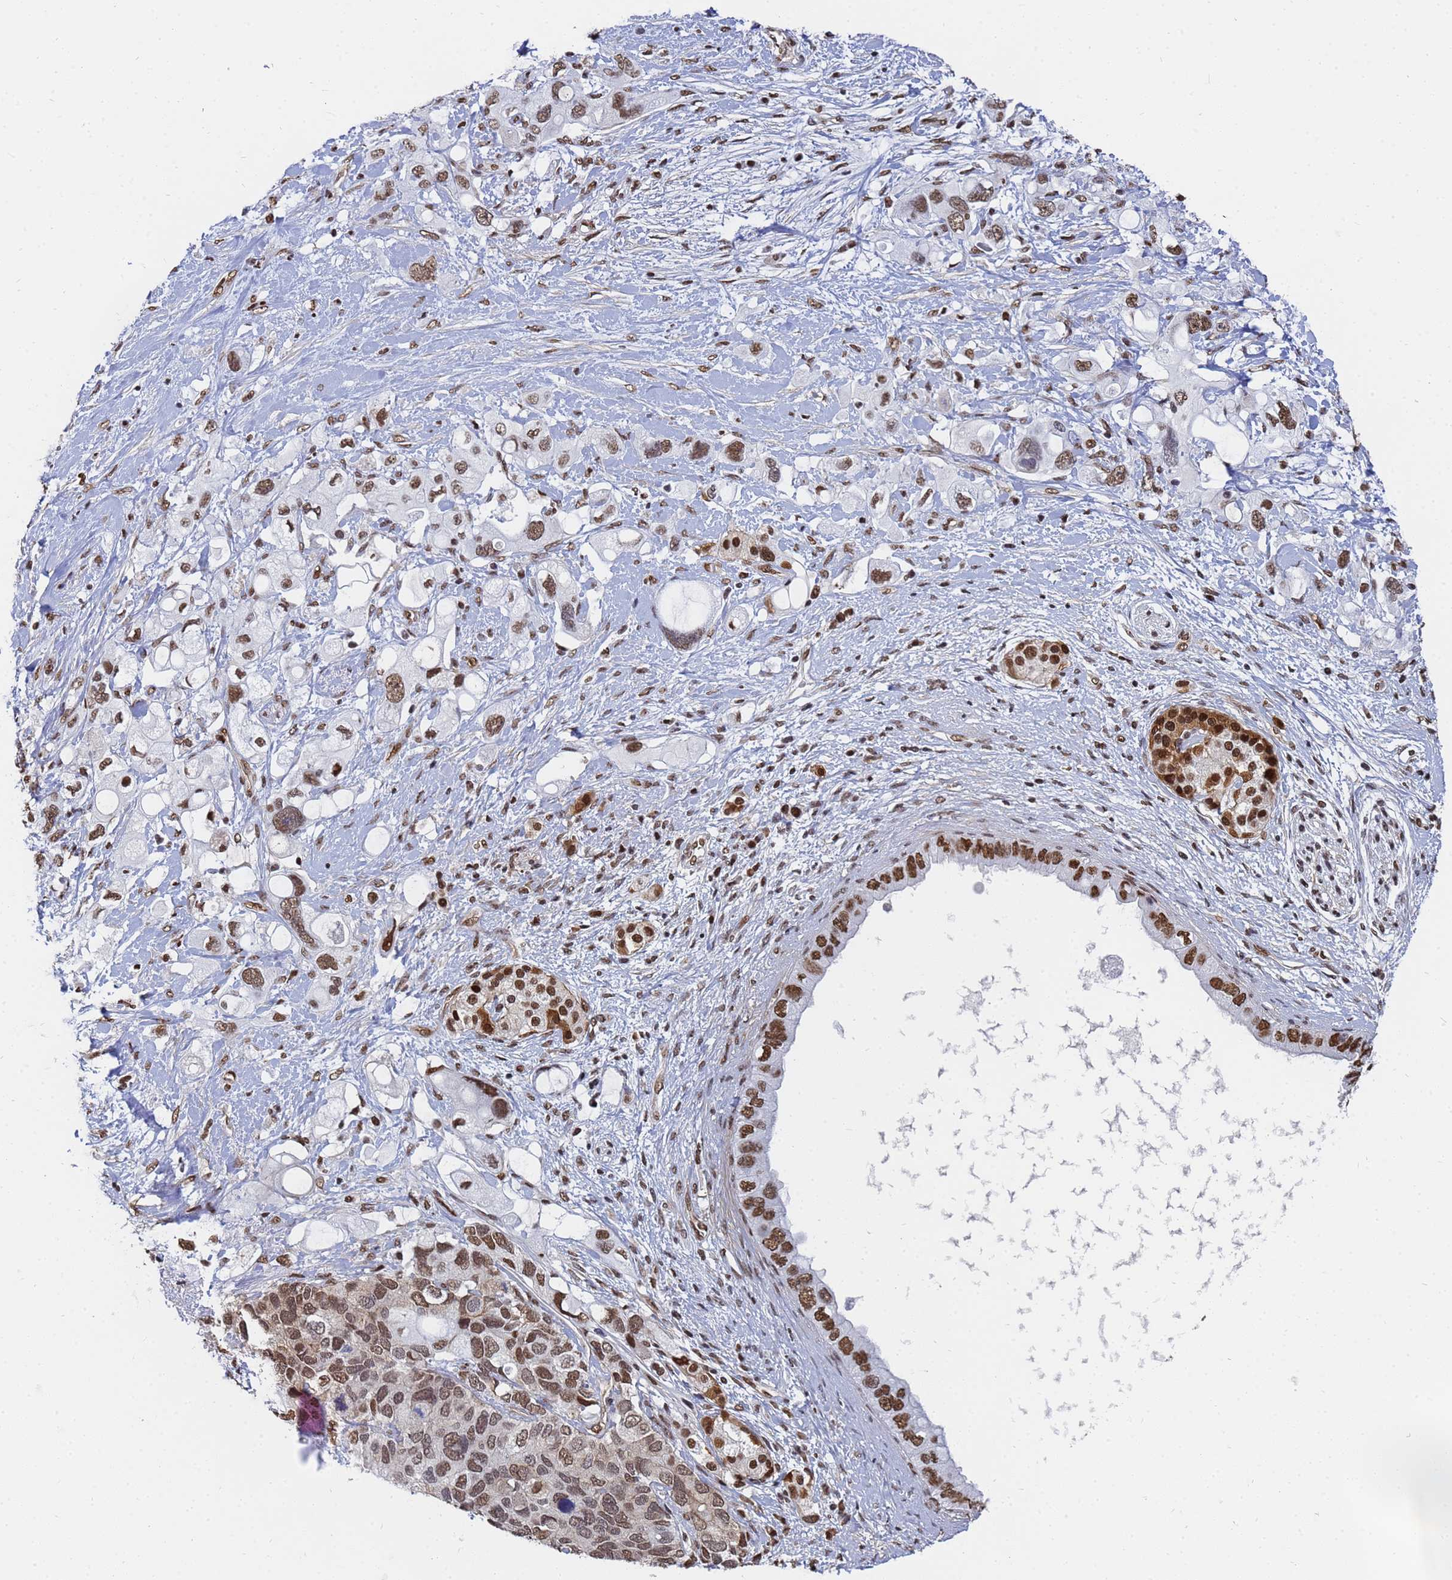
{"staining": {"intensity": "strong", "quantity": ">75%", "location": "nuclear"}, "tissue": "pancreatic cancer", "cell_type": "Tumor cells", "image_type": "cancer", "snomed": [{"axis": "morphology", "description": "Adenocarcinoma, NOS"}, {"axis": "topography", "description": "Pancreas"}], "caption": "High-power microscopy captured an immunohistochemistry (IHC) micrograph of pancreatic adenocarcinoma, revealing strong nuclear staining in approximately >75% of tumor cells.", "gene": "RAVER2", "patient": {"sex": "female", "age": 56}}